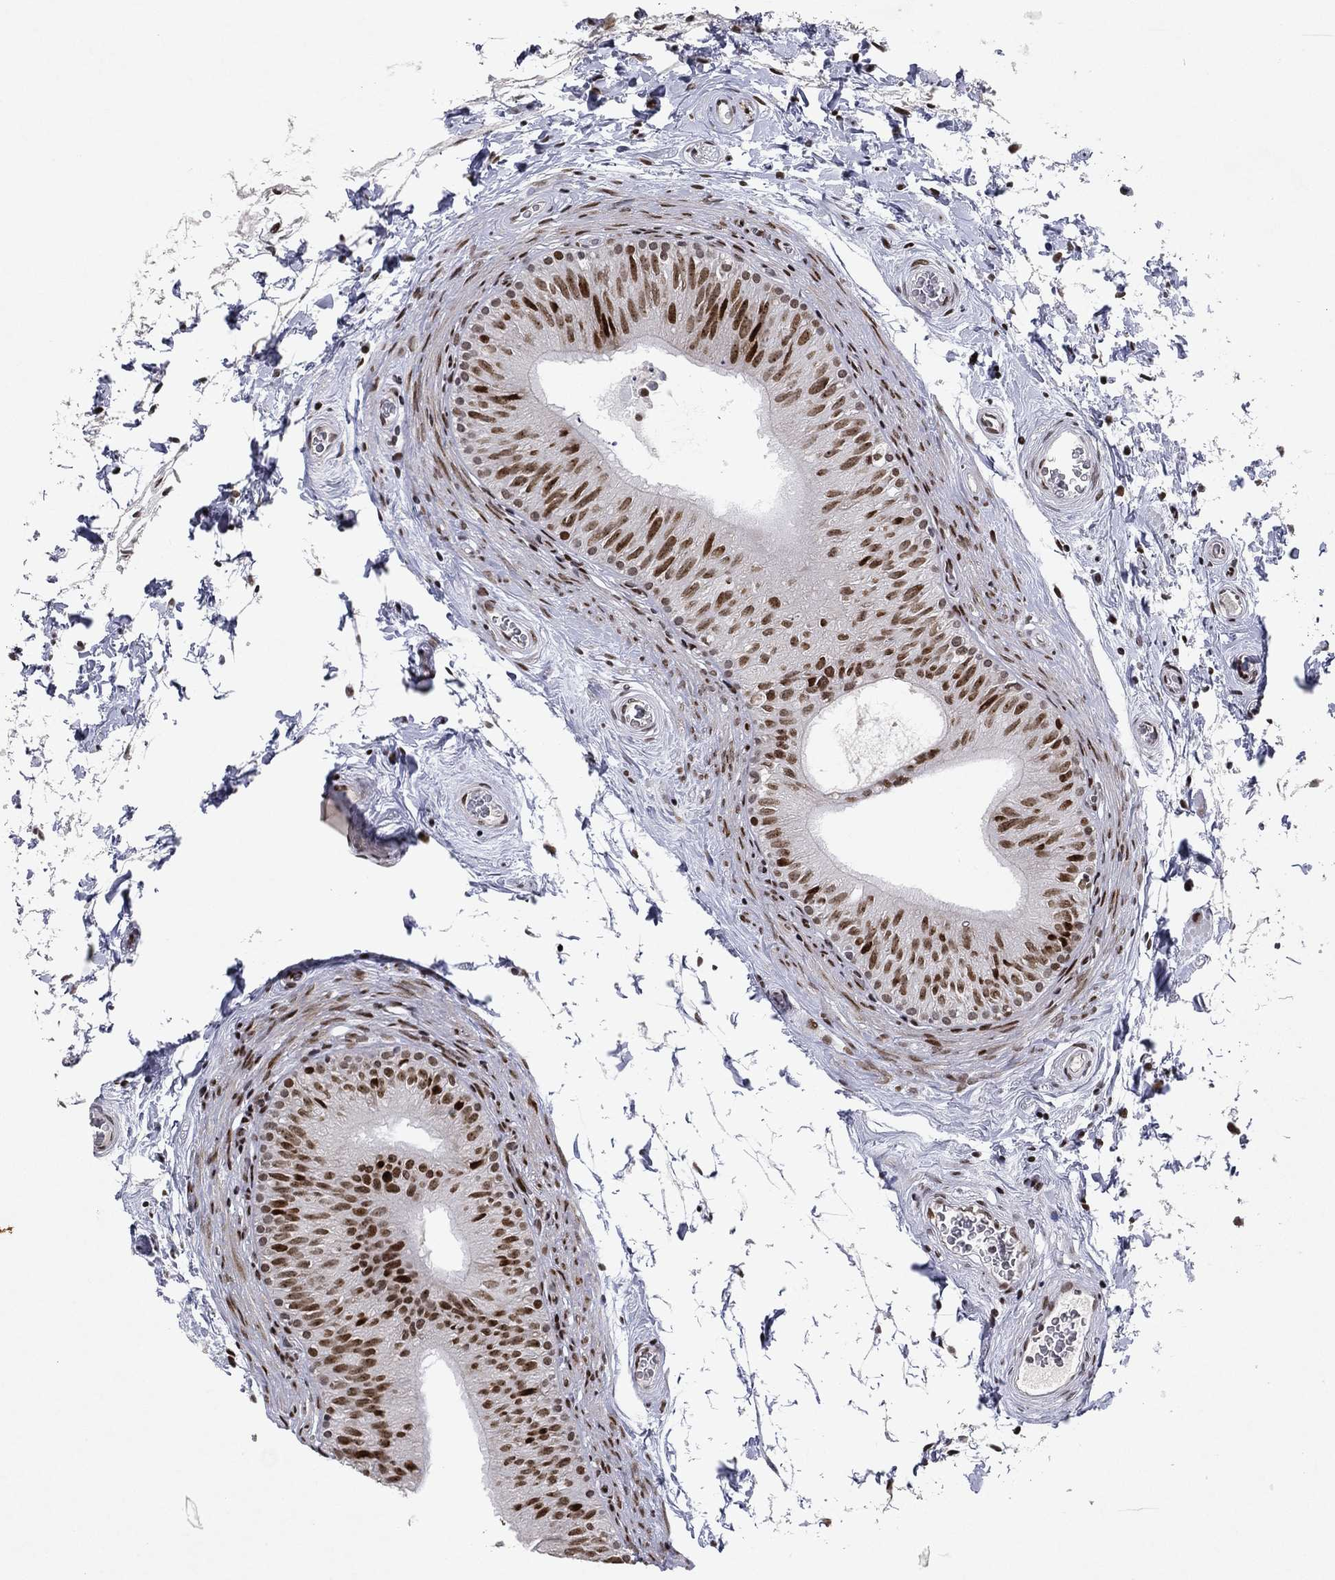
{"staining": {"intensity": "strong", "quantity": "25%-75%", "location": "nuclear"}, "tissue": "epididymis", "cell_type": "Glandular cells", "image_type": "normal", "snomed": [{"axis": "morphology", "description": "Normal tissue, NOS"}, {"axis": "topography", "description": "Epididymis"}], "caption": "Immunohistochemistry histopathology image of unremarkable epididymis: epididymis stained using immunohistochemistry (IHC) demonstrates high levels of strong protein expression localized specifically in the nuclear of glandular cells, appearing as a nuclear brown color.", "gene": "RTF1", "patient": {"sex": "male", "age": 34}}